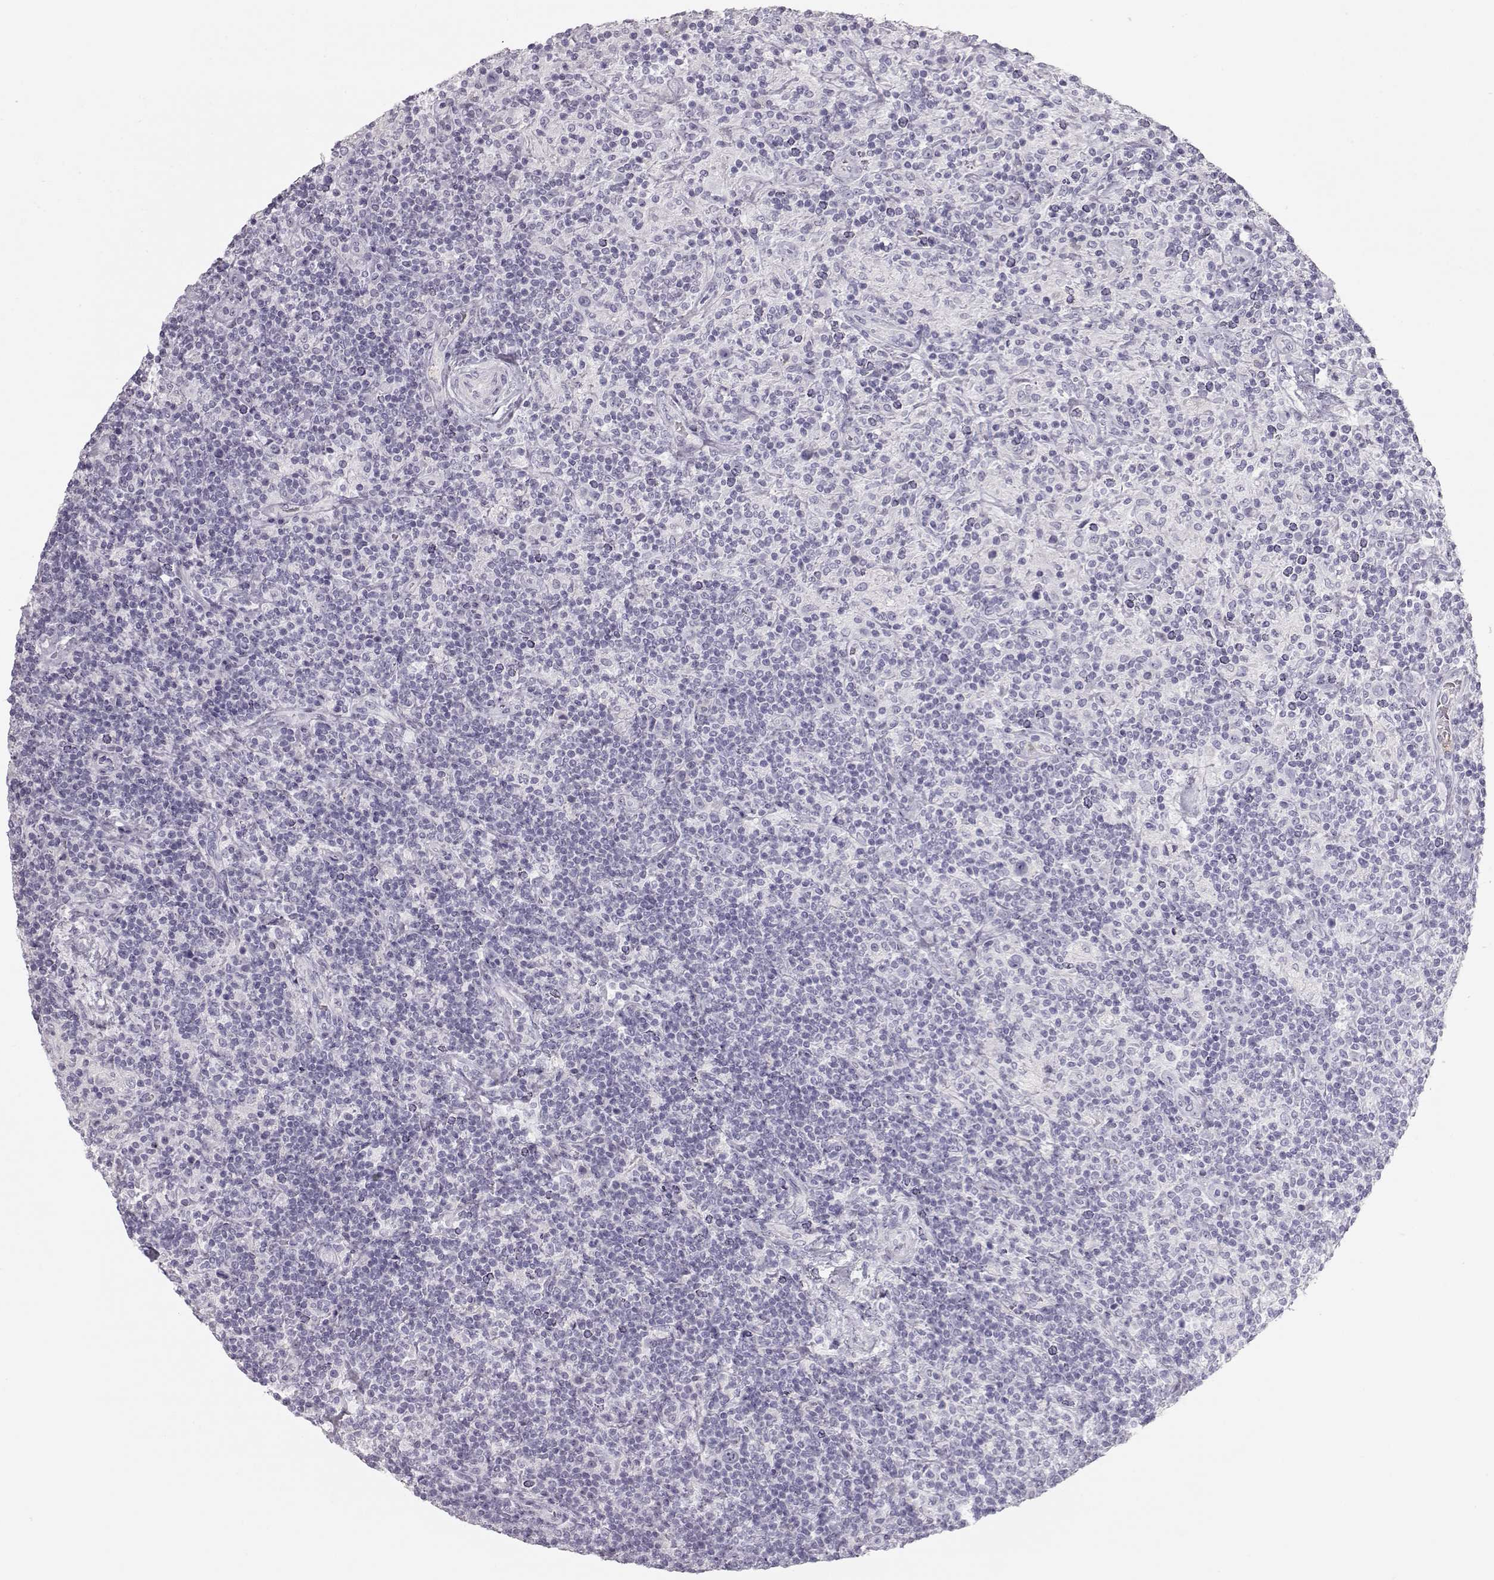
{"staining": {"intensity": "negative", "quantity": "none", "location": "none"}, "tissue": "lymphoma", "cell_type": "Tumor cells", "image_type": "cancer", "snomed": [{"axis": "morphology", "description": "Hodgkin's disease, NOS"}, {"axis": "topography", "description": "Lymph node"}], "caption": "Hodgkin's disease stained for a protein using immunohistochemistry displays no positivity tumor cells.", "gene": "MIP", "patient": {"sex": "male", "age": 70}}